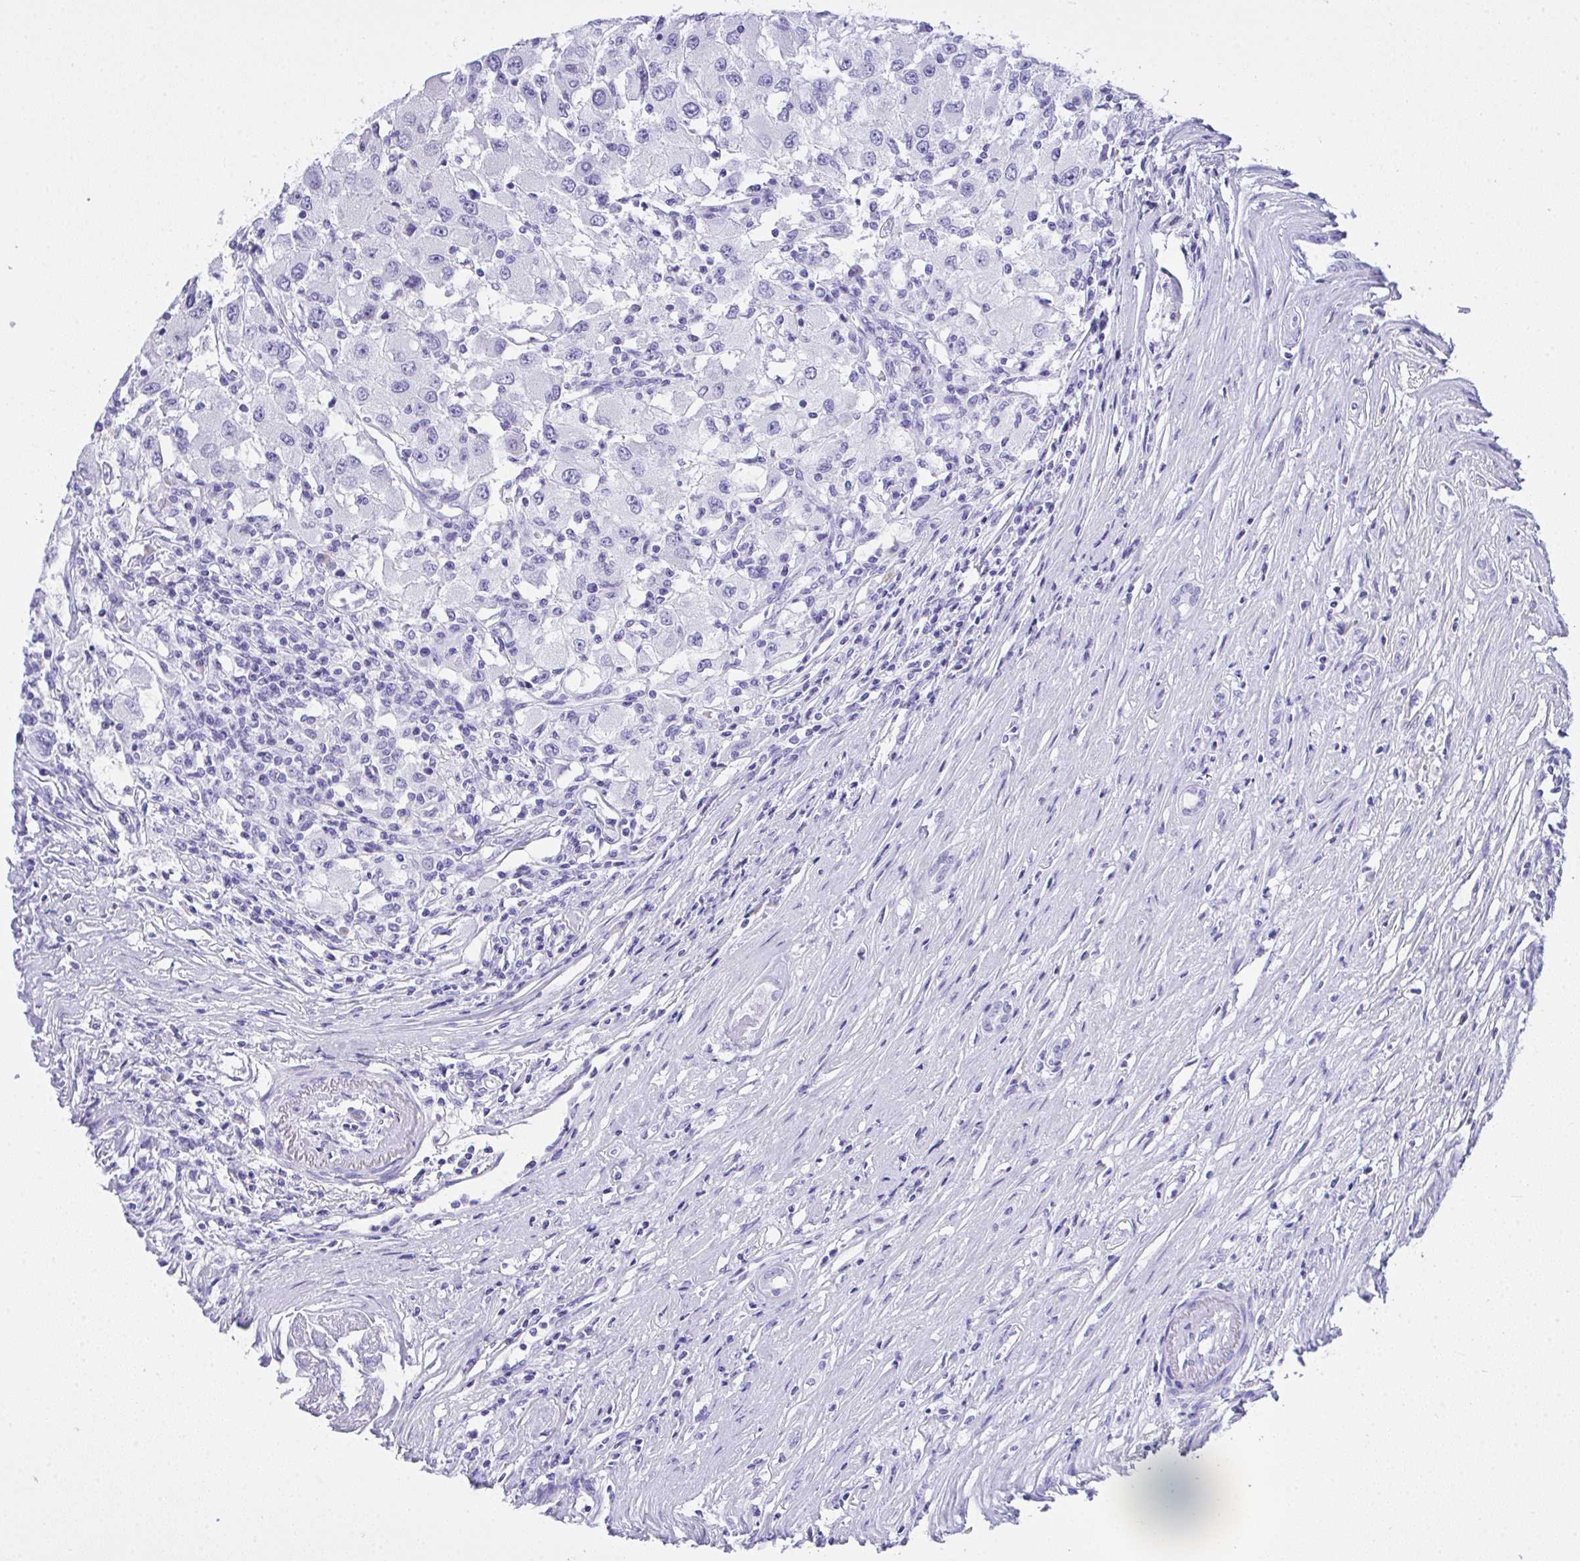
{"staining": {"intensity": "negative", "quantity": "none", "location": "none"}, "tissue": "renal cancer", "cell_type": "Tumor cells", "image_type": "cancer", "snomed": [{"axis": "morphology", "description": "Adenocarcinoma, NOS"}, {"axis": "topography", "description": "Kidney"}], "caption": "A histopathology image of human renal cancer is negative for staining in tumor cells.", "gene": "AKR1D1", "patient": {"sex": "female", "age": 67}}